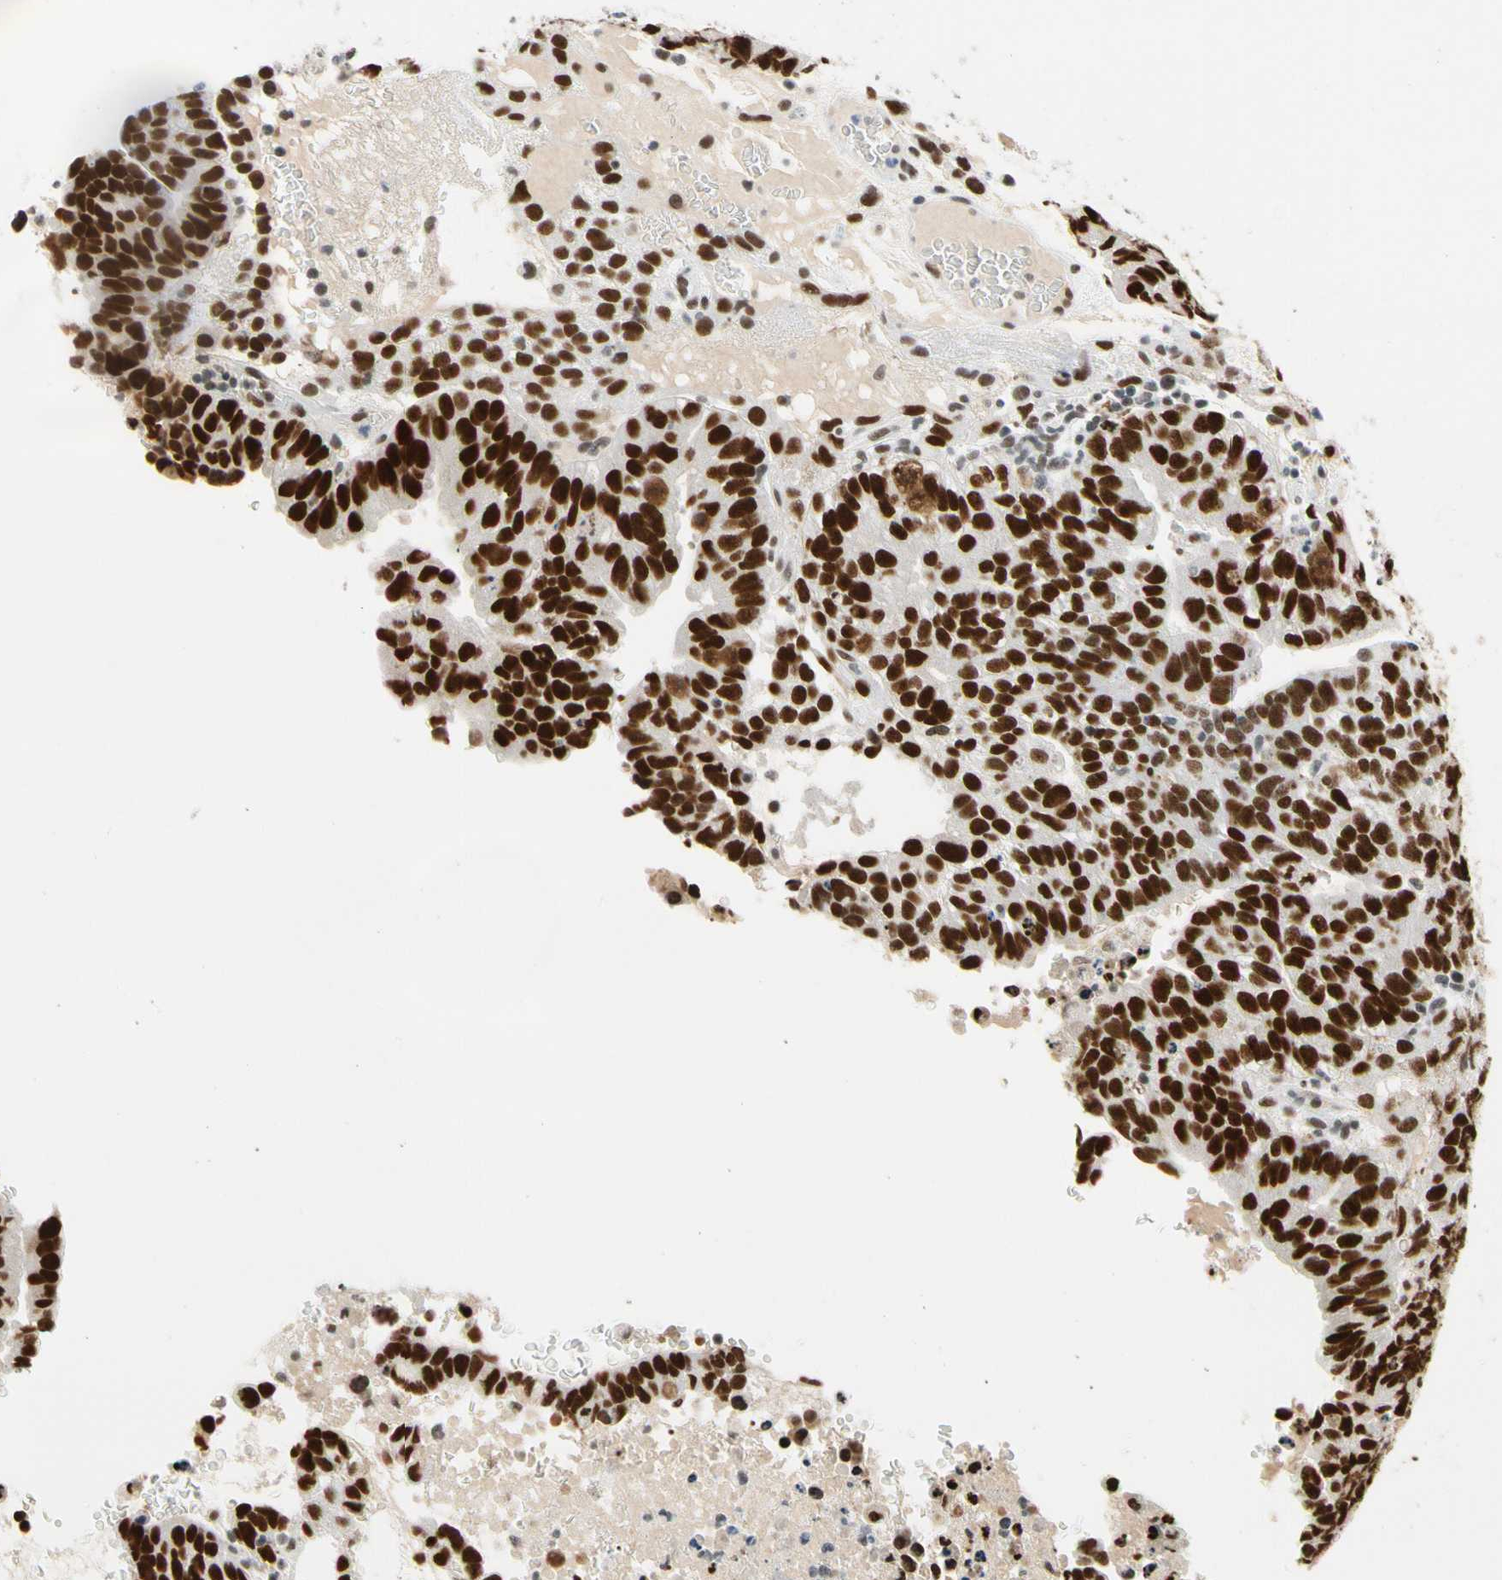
{"staining": {"intensity": "strong", "quantity": ">75%", "location": "nuclear"}, "tissue": "testis cancer", "cell_type": "Tumor cells", "image_type": "cancer", "snomed": [{"axis": "morphology", "description": "Seminoma, NOS"}, {"axis": "morphology", "description": "Carcinoma, Embryonal, NOS"}, {"axis": "topography", "description": "Testis"}], "caption": "Immunohistochemistry (IHC) (DAB (3,3'-diaminobenzidine)) staining of testis seminoma displays strong nuclear protein positivity in approximately >75% of tumor cells.", "gene": "ZSCAN16", "patient": {"sex": "male", "age": 52}}